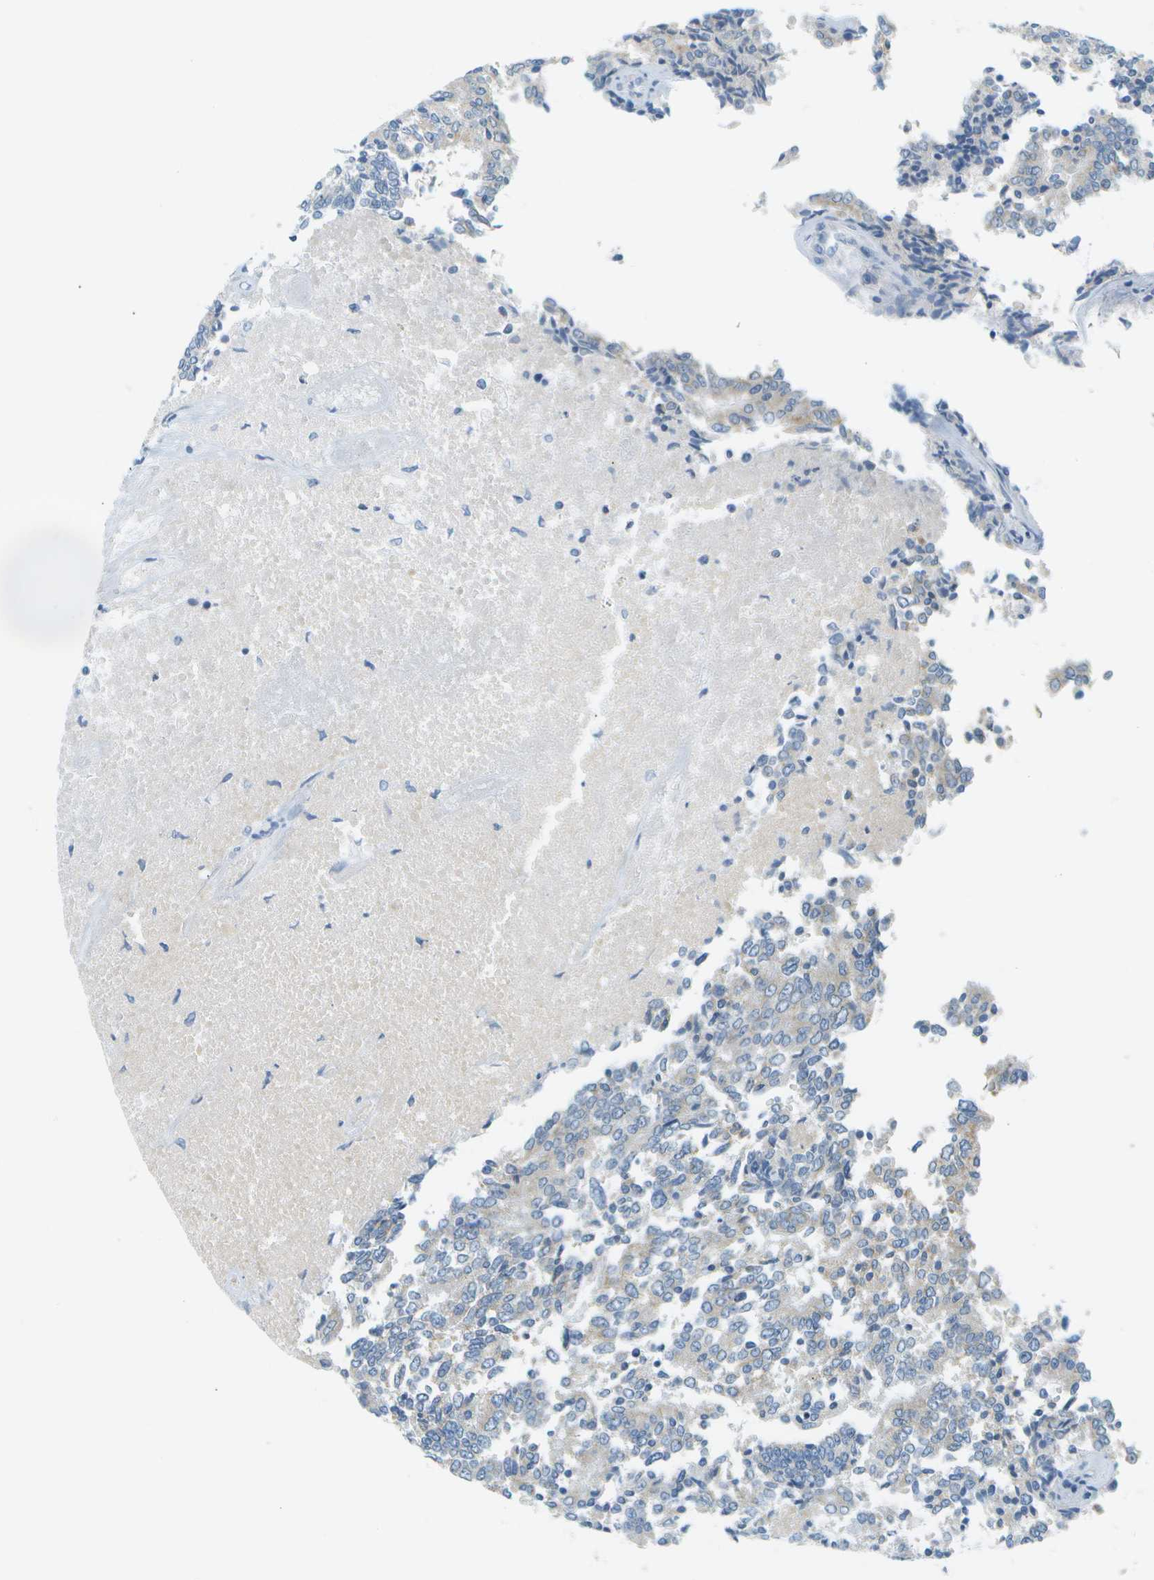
{"staining": {"intensity": "negative", "quantity": "none", "location": "none"}, "tissue": "prostate cancer", "cell_type": "Tumor cells", "image_type": "cancer", "snomed": [{"axis": "morphology", "description": "Normal tissue, NOS"}, {"axis": "morphology", "description": "Adenocarcinoma, High grade"}, {"axis": "topography", "description": "Prostate"}, {"axis": "topography", "description": "Seminal veicle"}], "caption": "The micrograph exhibits no significant staining in tumor cells of prostate adenocarcinoma (high-grade). Brightfield microscopy of IHC stained with DAB (brown) and hematoxylin (blue), captured at high magnification.", "gene": "SMYD5", "patient": {"sex": "male", "age": 55}}